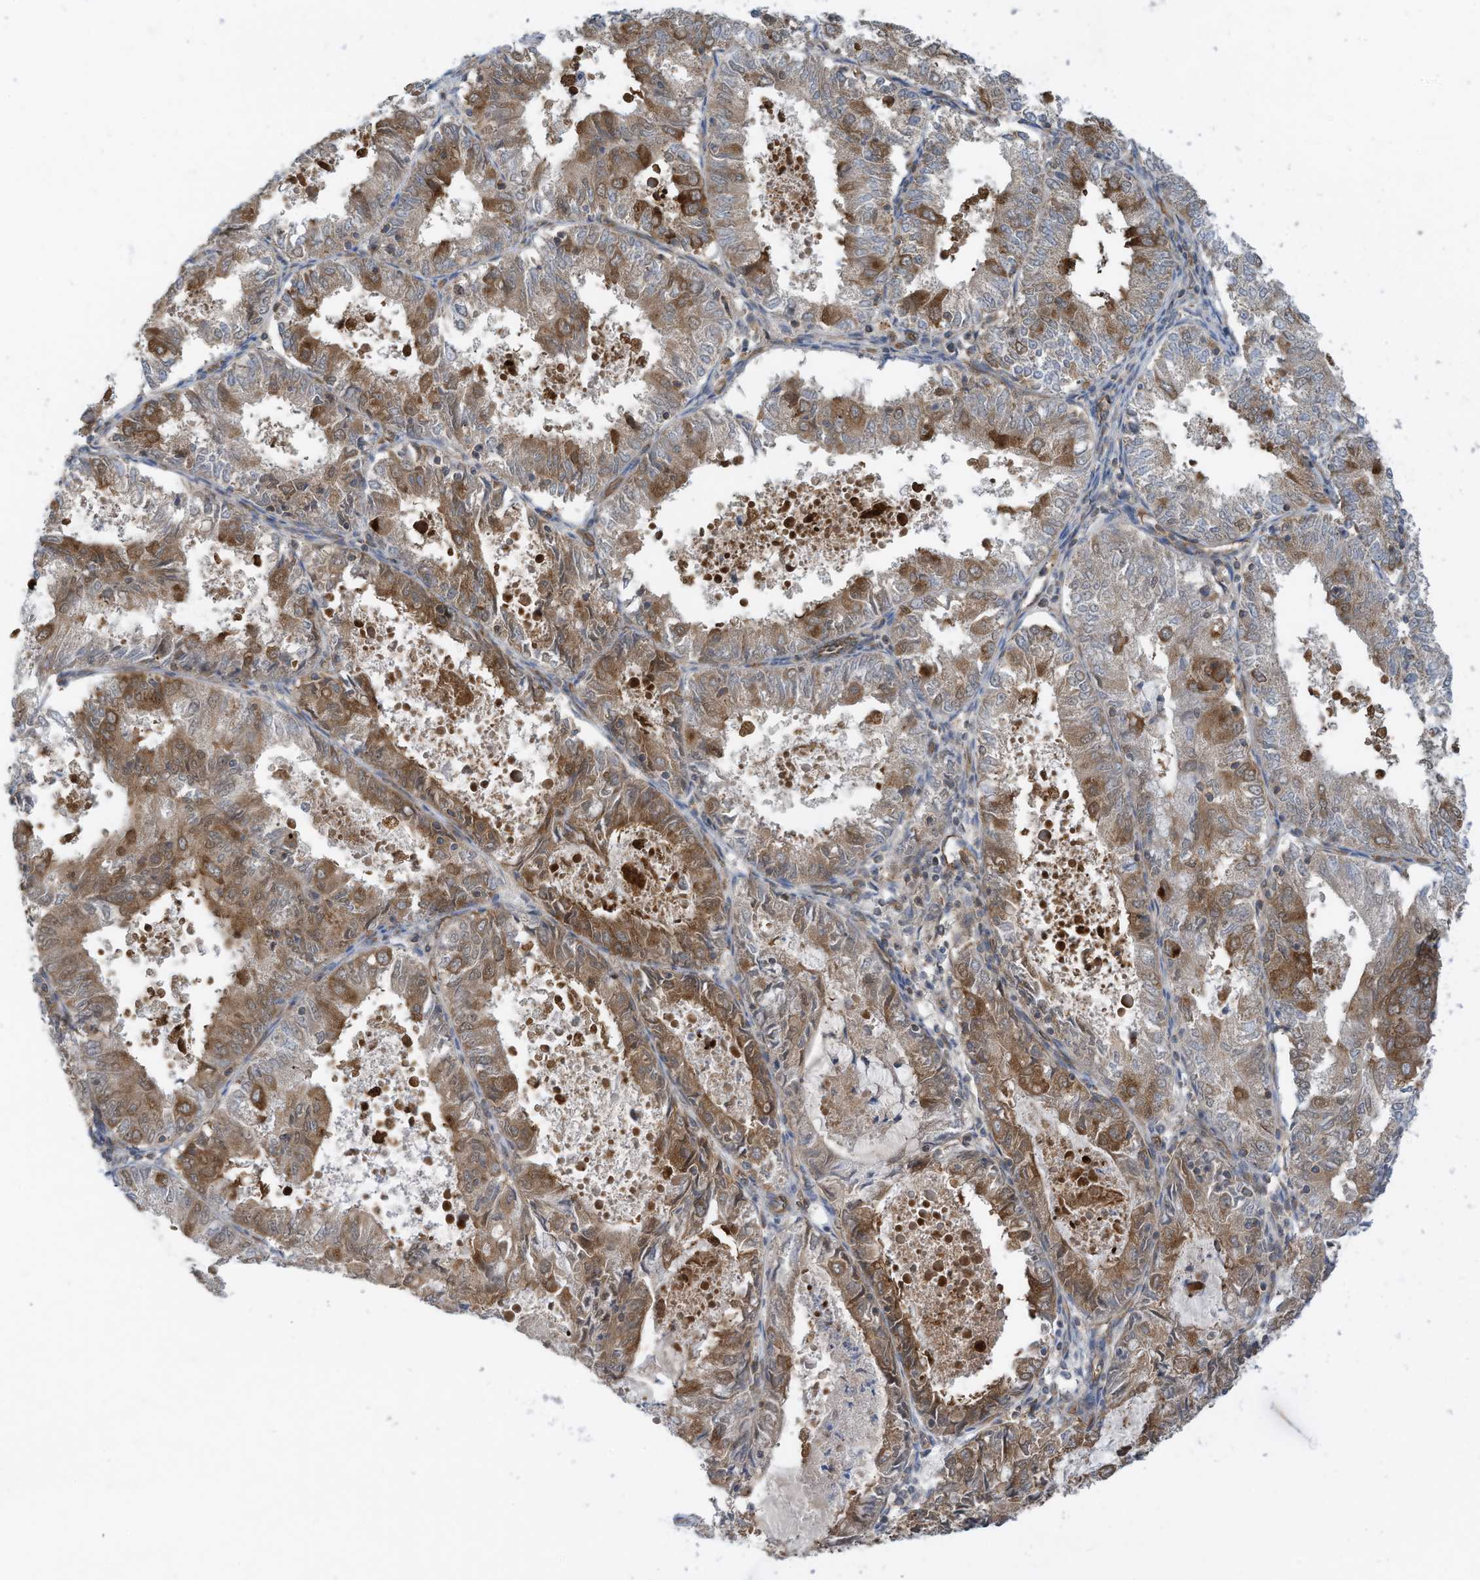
{"staining": {"intensity": "strong", "quantity": ">75%", "location": "cytoplasmic/membranous"}, "tissue": "endometrial cancer", "cell_type": "Tumor cells", "image_type": "cancer", "snomed": [{"axis": "morphology", "description": "Adenocarcinoma, NOS"}, {"axis": "topography", "description": "Endometrium"}], "caption": "Human adenocarcinoma (endometrial) stained with a brown dye shows strong cytoplasmic/membranous positive expression in about >75% of tumor cells.", "gene": "REPS1", "patient": {"sex": "female", "age": 57}}